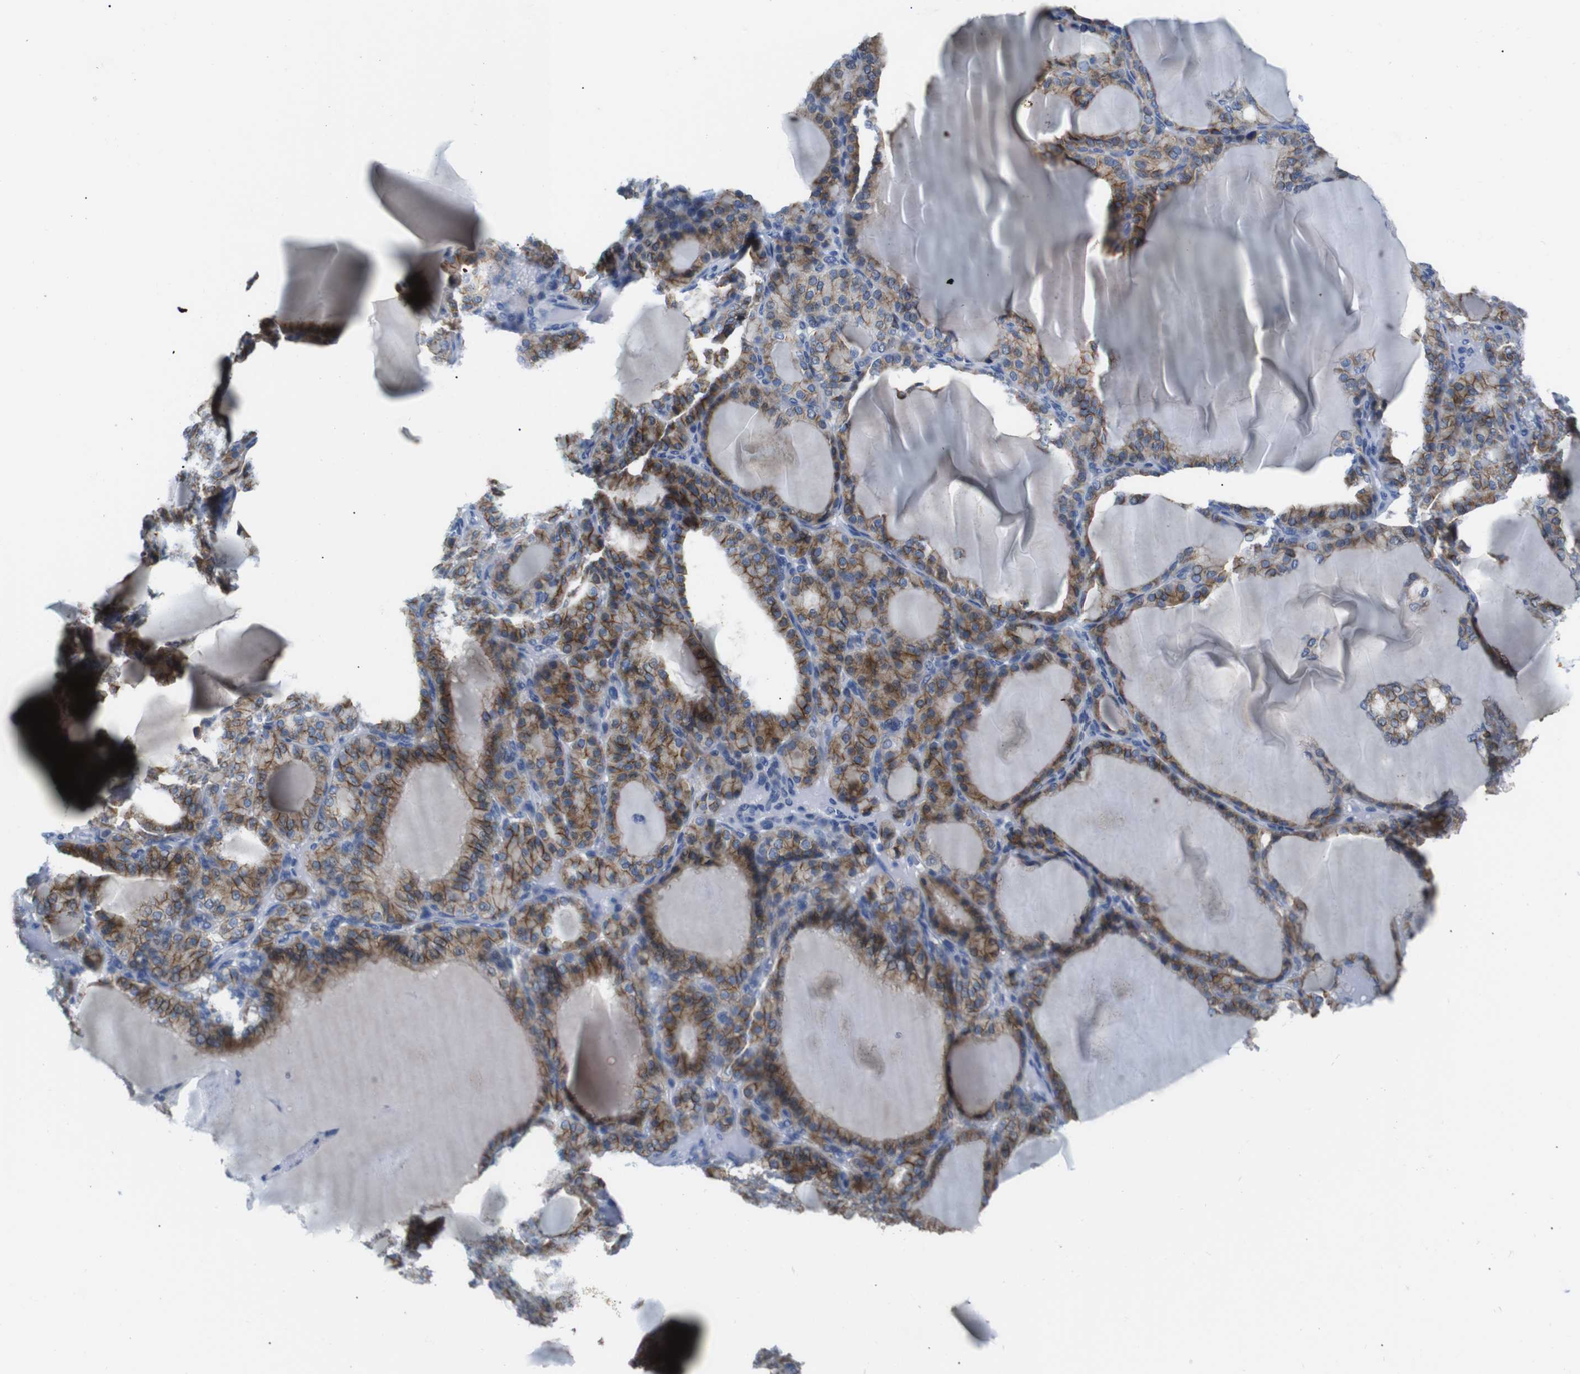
{"staining": {"intensity": "moderate", "quantity": ">75%", "location": "cytoplasmic/membranous"}, "tissue": "thyroid gland", "cell_type": "Glandular cells", "image_type": "normal", "snomed": [{"axis": "morphology", "description": "Normal tissue, NOS"}, {"axis": "topography", "description": "Thyroid gland"}], "caption": "A brown stain labels moderate cytoplasmic/membranous expression of a protein in glandular cells of normal human thyroid gland. (Brightfield microscopy of DAB IHC at high magnification).", "gene": "ANK3", "patient": {"sex": "female", "age": 28}}